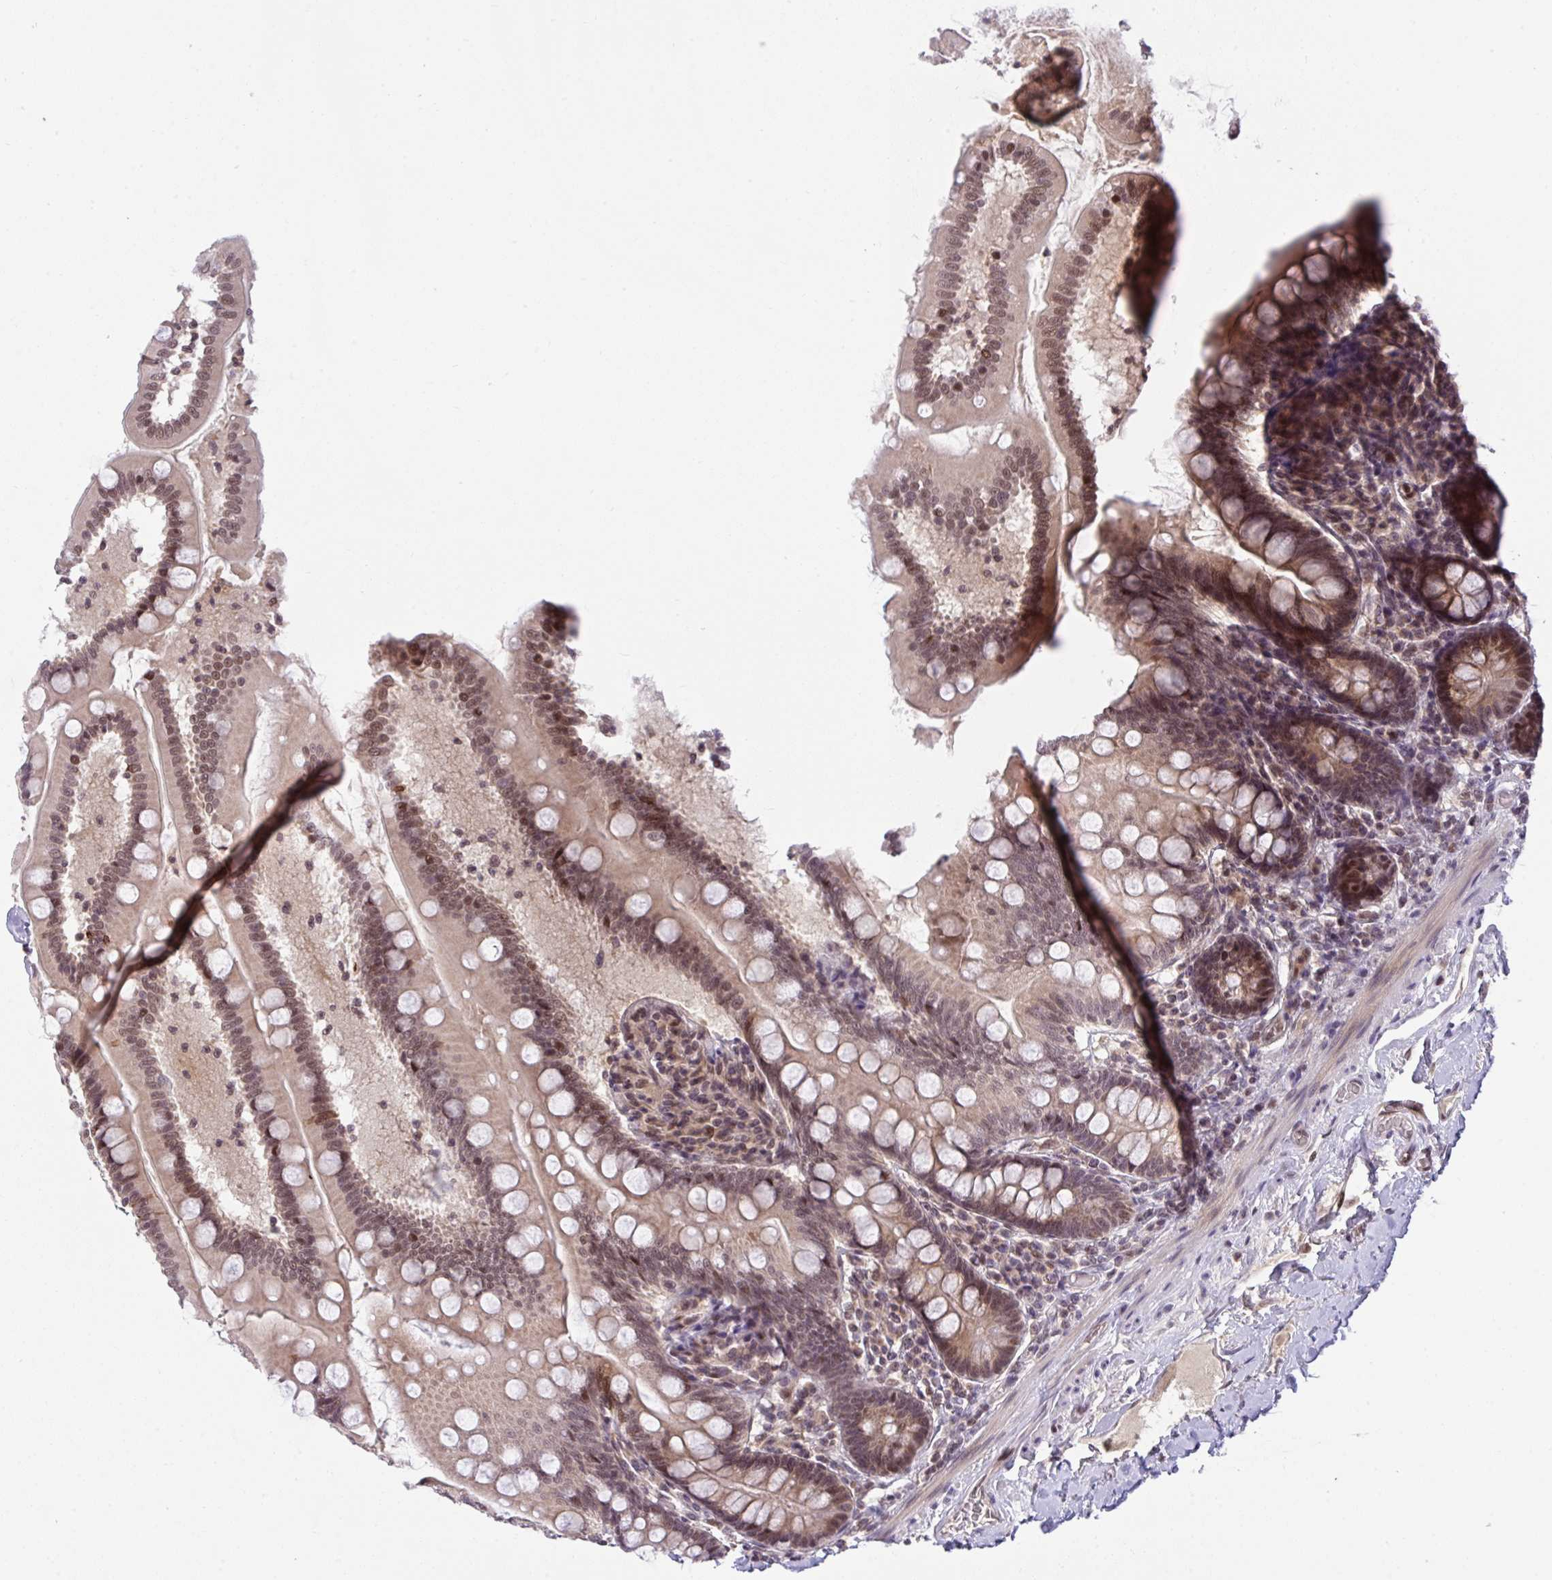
{"staining": {"intensity": "strong", "quantity": ">75%", "location": "cytoplasmic/membranous,nuclear"}, "tissue": "small intestine", "cell_type": "Glandular cells", "image_type": "normal", "snomed": [{"axis": "morphology", "description": "Normal tissue, NOS"}, {"axis": "topography", "description": "Small intestine"}], "caption": "Benign small intestine exhibits strong cytoplasmic/membranous,nuclear expression in approximately >75% of glandular cells, visualized by immunohistochemistry.", "gene": "KLF2", "patient": {"sex": "female", "age": 64}}